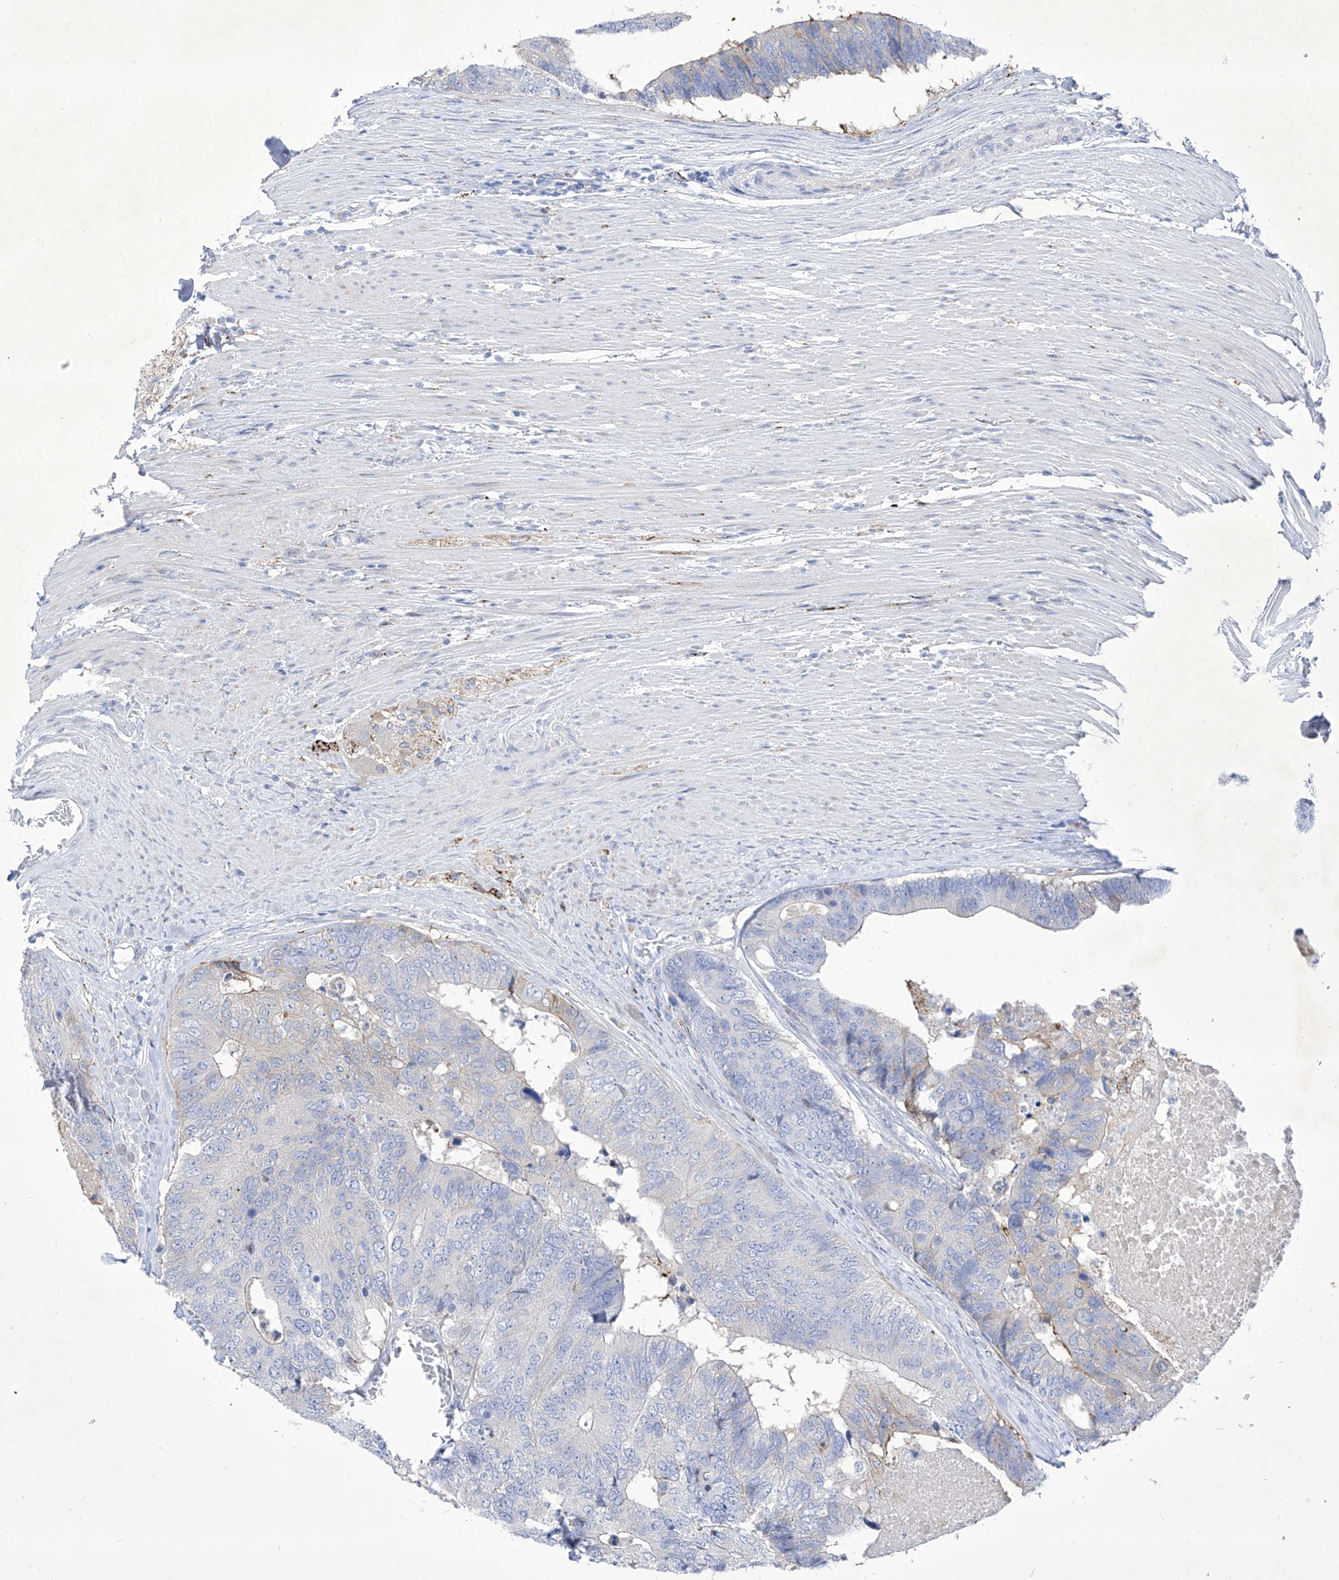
{"staining": {"intensity": "negative", "quantity": "none", "location": "none"}, "tissue": "colorectal cancer", "cell_type": "Tumor cells", "image_type": "cancer", "snomed": [{"axis": "morphology", "description": "Adenocarcinoma, NOS"}, {"axis": "topography", "description": "Colon"}], "caption": "Colorectal cancer stained for a protein using immunohistochemistry (IHC) demonstrates no staining tumor cells.", "gene": "C1orf87", "patient": {"sex": "female", "age": 67}}